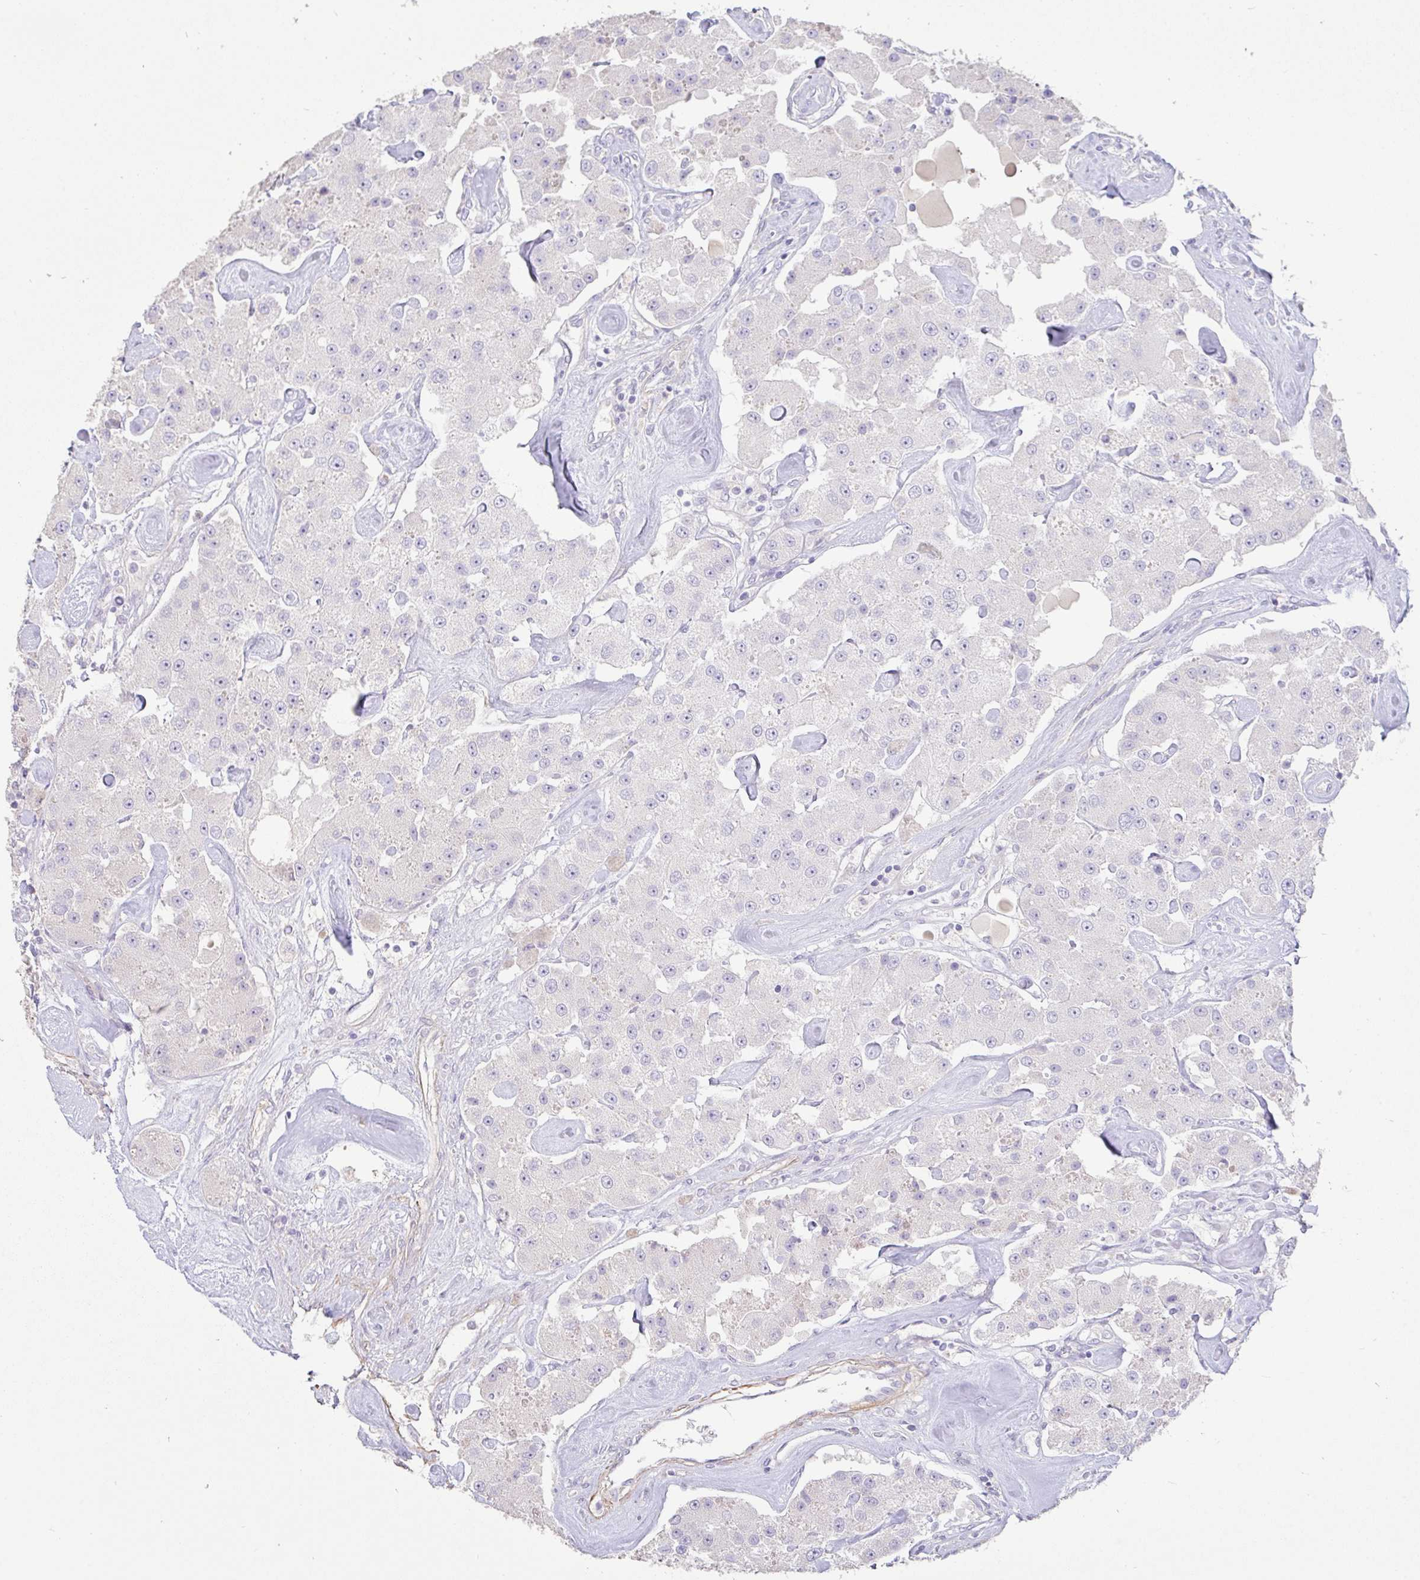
{"staining": {"intensity": "negative", "quantity": "none", "location": "none"}, "tissue": "carcinoid", "cell_type": "Tumor cells", "image_type": "cancer", "snomed": [{"axis": "morphology", "description": "Carcinoid, malignant, NOS"}, {"axis": "topography", "description": "Pancreas"}], "caption": "This is a image of immunohistochemistry staining of malignant carcinoid, which shows no expression in tumor cells. (IHC, brightfield microscopy, high magnification).", "gene": "PYGM", "patient": {"sex": "male", "age": 41}}